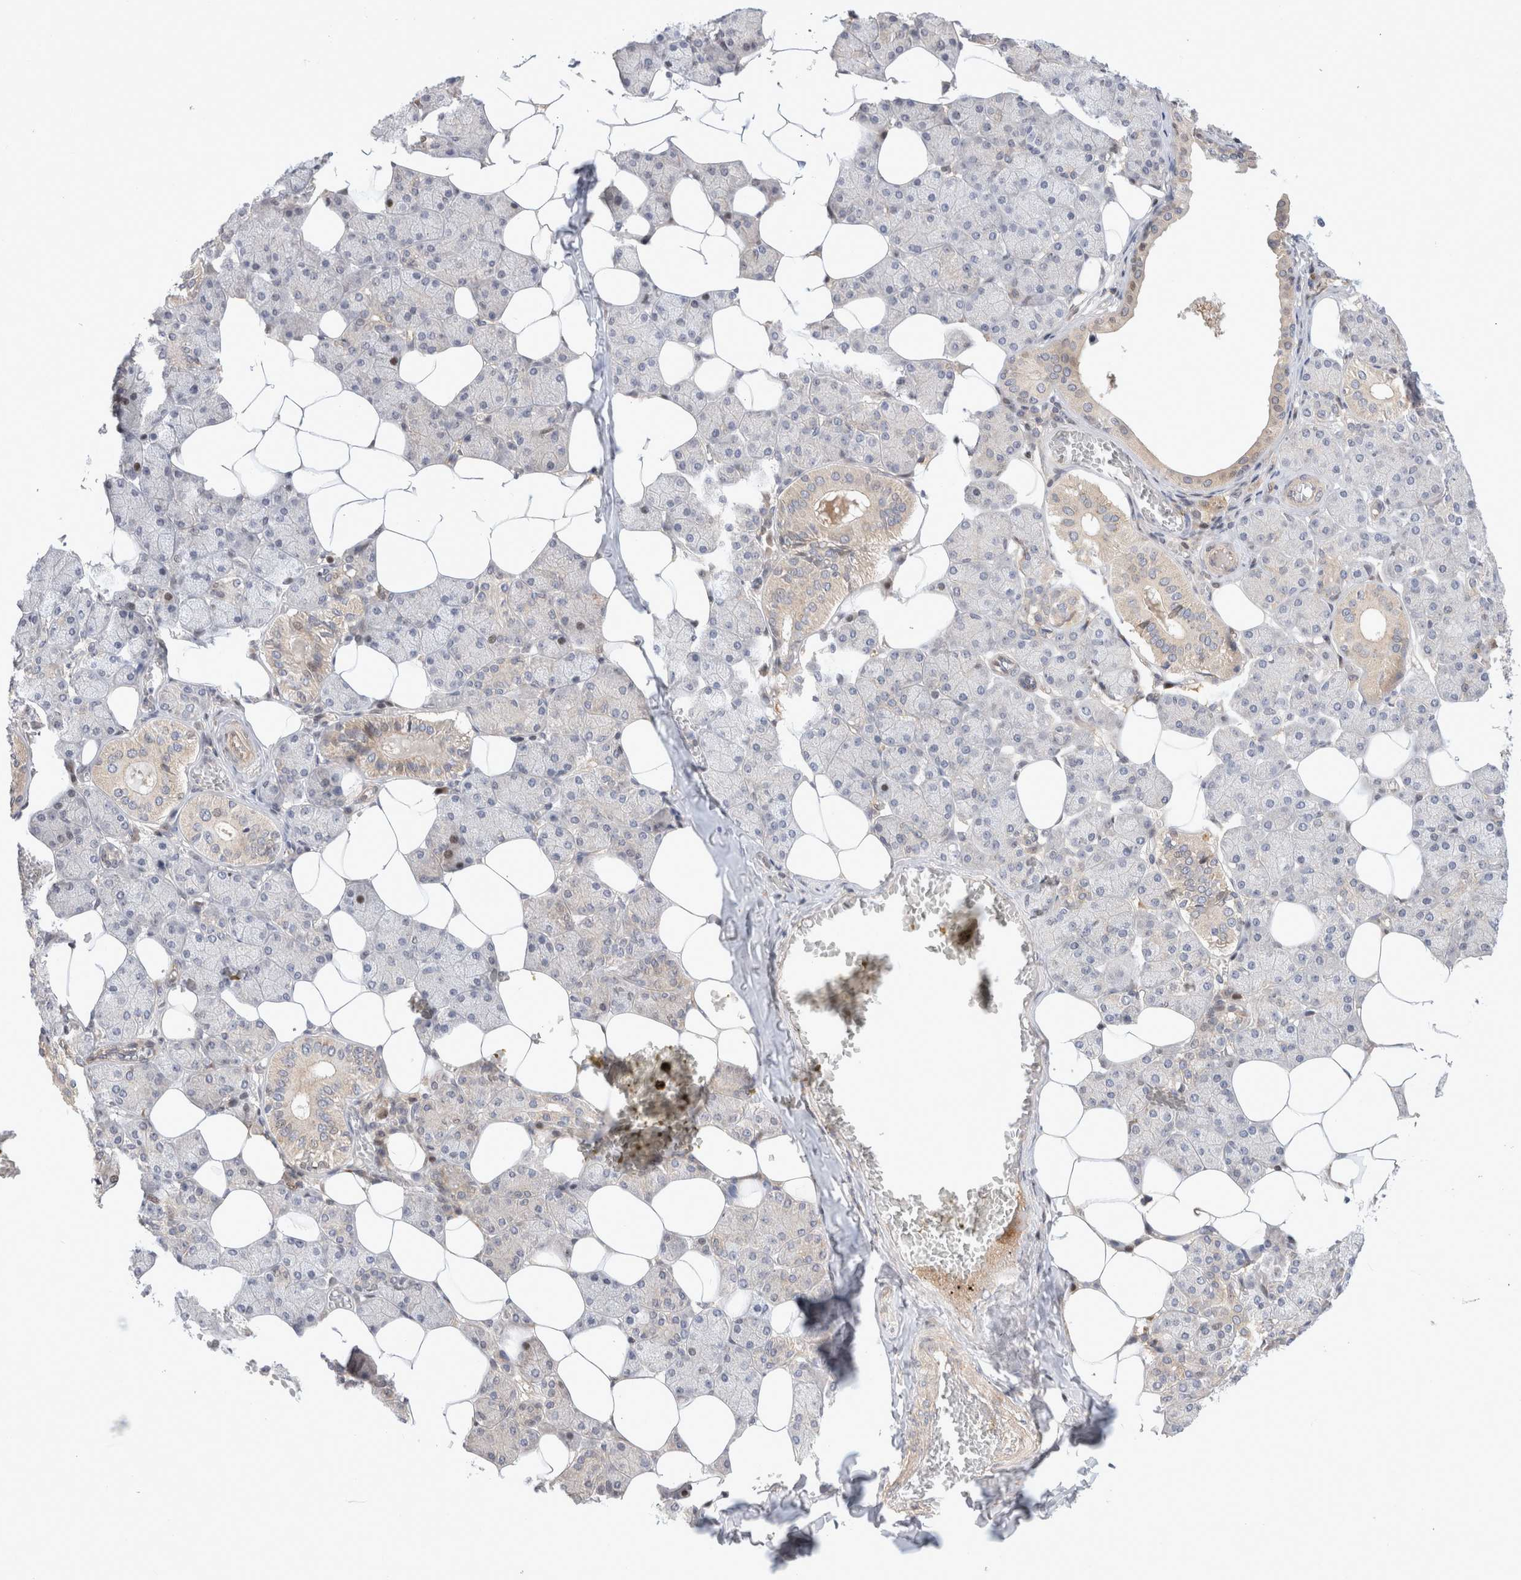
{"staining": {"intensity": "moderate", "quantity": "<25%", "location": "cytoplasmic/membranous,nuclear"}, "tissue": "salivary gland", "cell_type": "Glandular cells", "image_type": "normal", "snomed": [{"axis": "morphology", "description": "Normal tissue, NOS"}, {"axis": "topography", "description": "Salivary gland"}], "caption": "This image shows benign salivary gland stained with IHC to label a protein in brown. The cytoplasmic/membranous,nuclear of glandular cells show moderate positivity for the protein. Nuclei are counter-stained blue.", "gene": "HTT", "patient": {"sex": "female", "age": 33}}